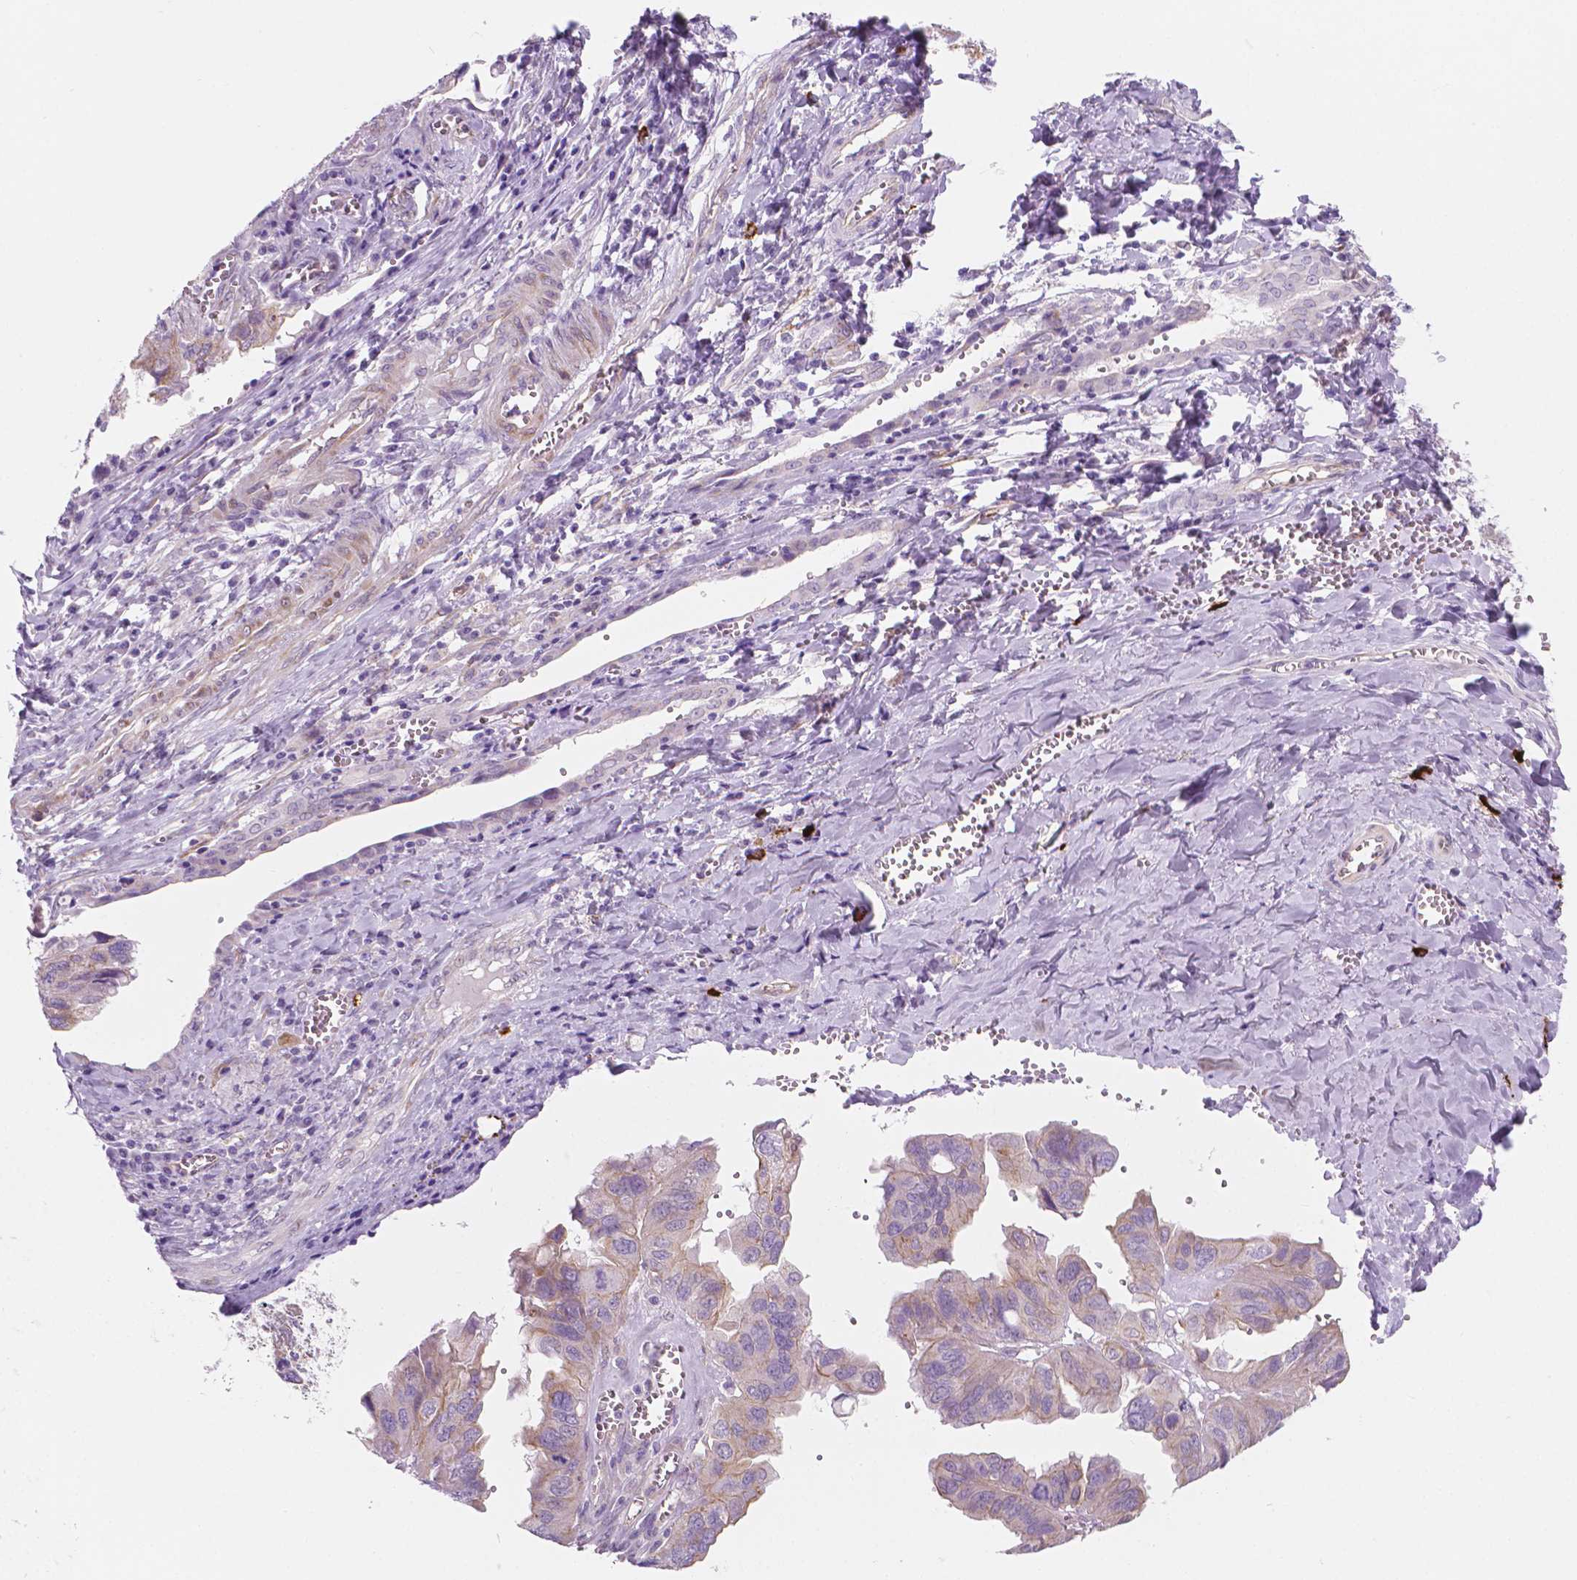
{"staining": {"intensity": "weak", "quantity": "<25%", "location": "cytoplasmic/membranous"}, "tissue": "ovarian cancer", "cell_type": "Tumor cells", "image_type": "cancer", "snomed": [{"axis": "morphology", "description": "Cystadenocarcinoma, serous, NOS"}, {"axis": "topography", "description": "Ovary"}], "caption": "Ovarian cancer (serous cystadenocarcinoma) was stained to show a protein in brown. There is no significant staining in tumor cells. (Brightfield microscopy of DAB (3,3'-diaminobenzidine) immunohistochemistry (IHC) at high magnification).", "gene": "EPPK1", "patient": {"sex": "female", "age": 79}}